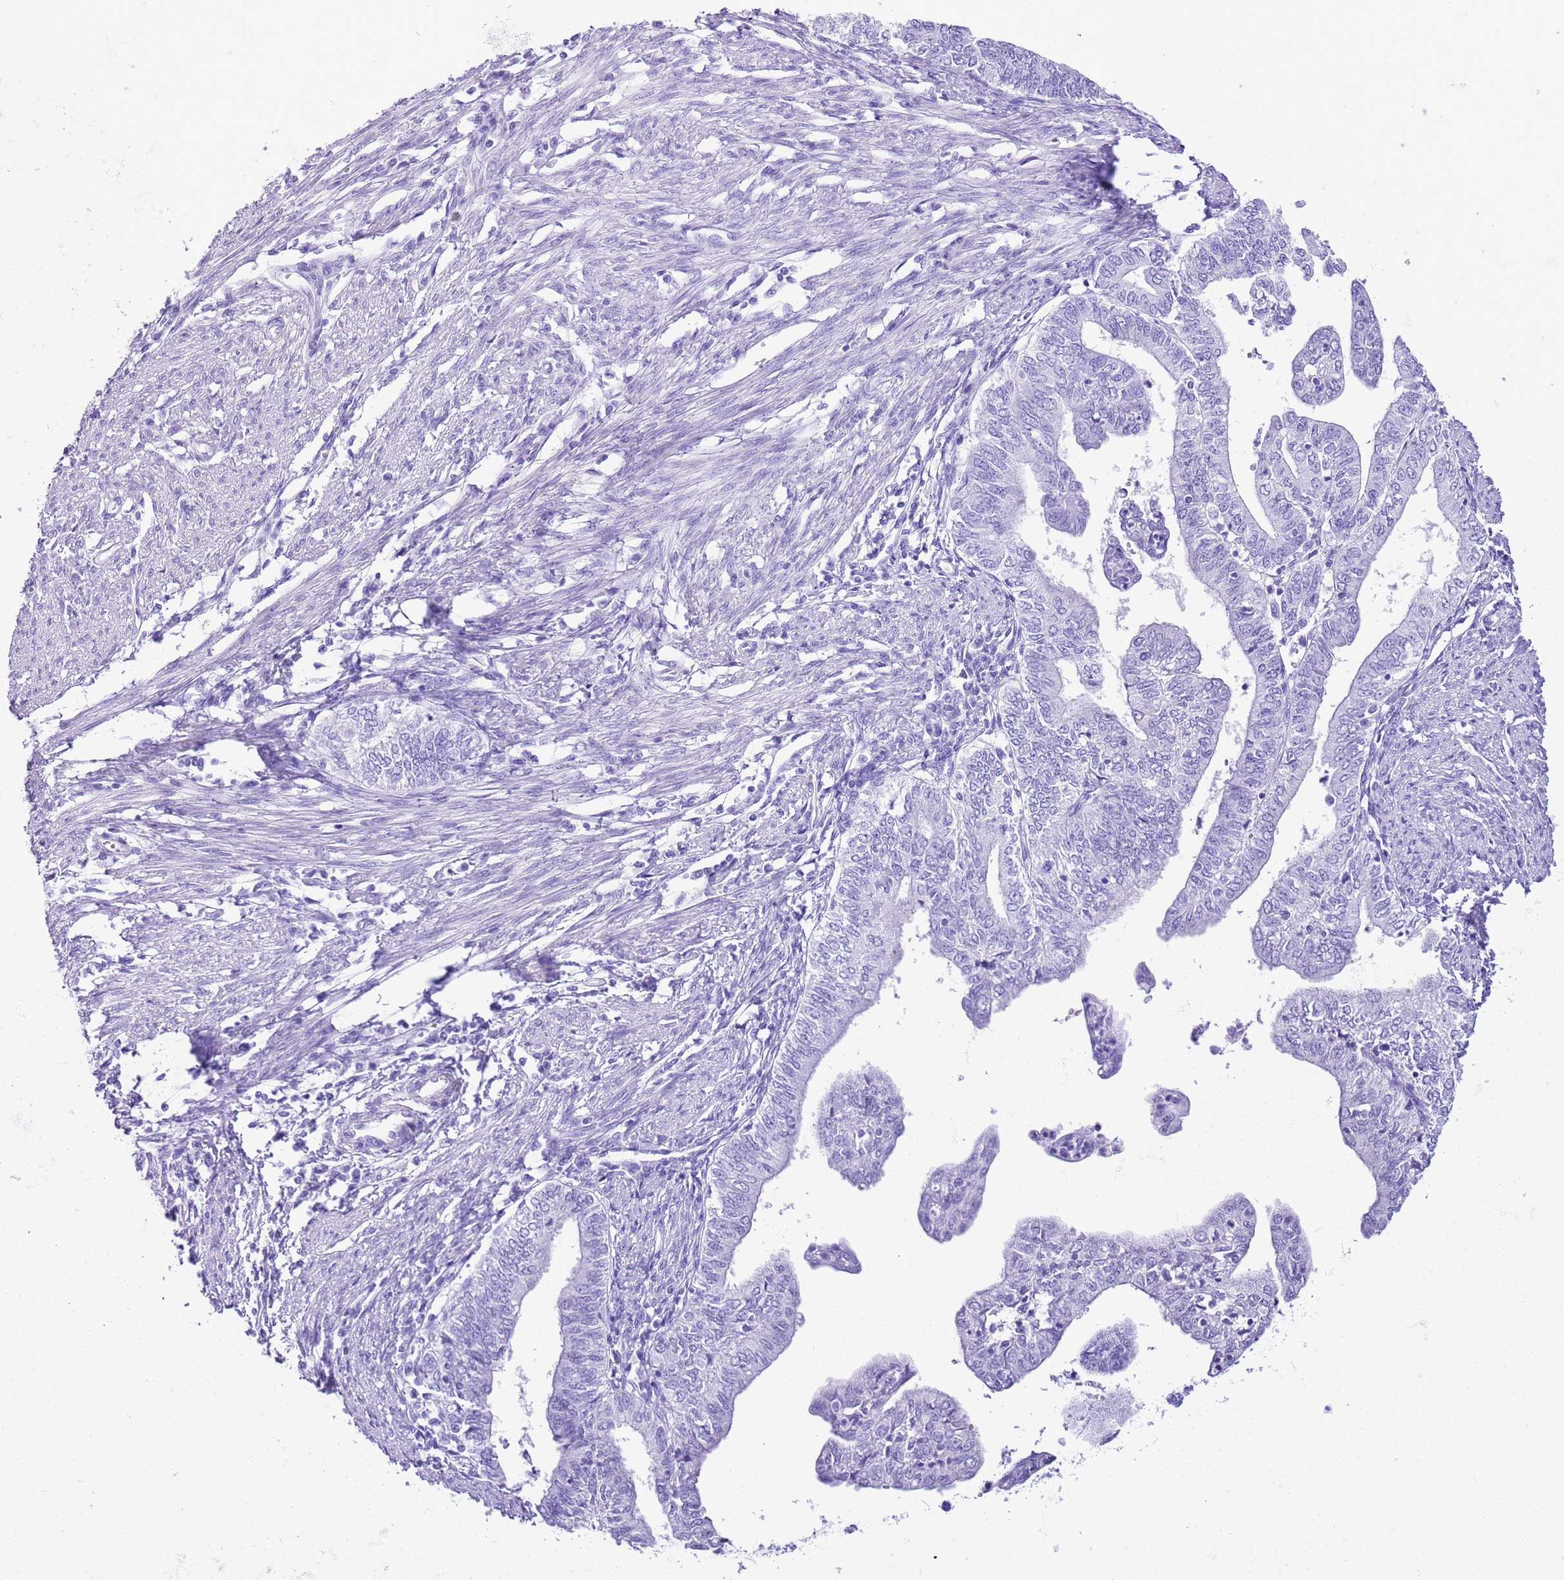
{"staining": {"intensity": "negative", "quantity": "none", "location": "none"}, "tissue": "endometrial cancer", "cell_type": "Tumor cells", "image_type": "cancer", "snomed": [{"axis": "morphology", "description": "Adenocarcinoma, NOS"}, {"axis": "topography", "description": "Endometrium"}], "caption": "This is an IHC histopathology image of human endometrial cancer (adenocarcinoma). There is no expression in tumor cells.", "gene": "KCNC1", "patient": {"sex": "female", "age": 66}}